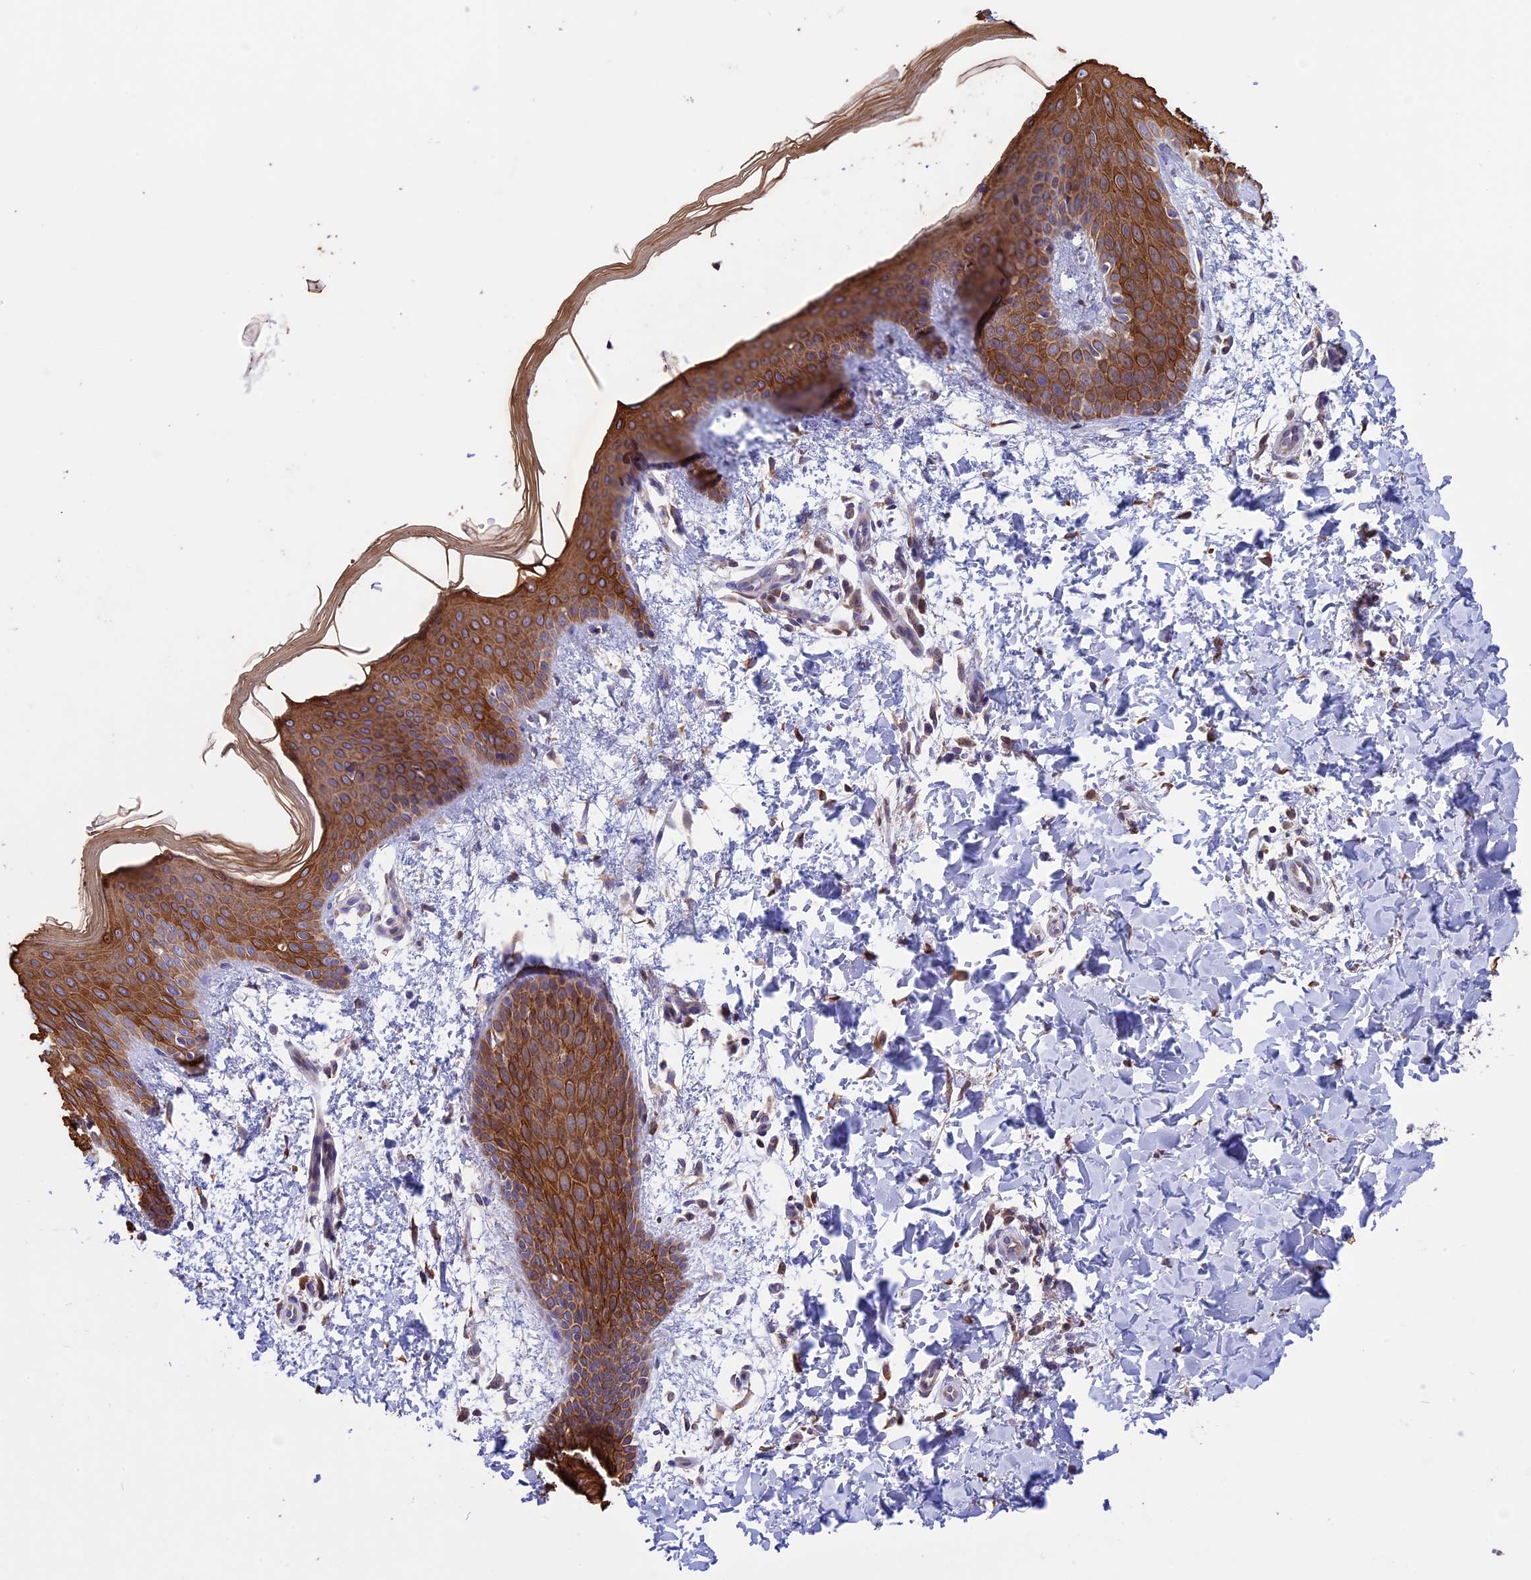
{"staining": {"intensity": "moderate", "quantity": ">75%", "location": "cytoplasmic/membranous"}, "tissue": "skin", "cell_type": "Fibroblasts", "image_type": "normal", "snomed": [{"axis": "morphology", "description": "Normal tissue, NOS"}, {"axis": "topography", "description": "Skin"}], "caption": "Immunohistochemistry (IHC) photomicrograph of unremarkable skin: human skin stained using immunohistochemistry (IHC) exhibits medium levels of moderate protein expression localized specifically in the cytoplasmic/membranous of fibroblasts, appearing as a cytoplasmic/membranous brown color.", "gene": "DMRTA2", "patient": {"sex": "male", "age": 36}}